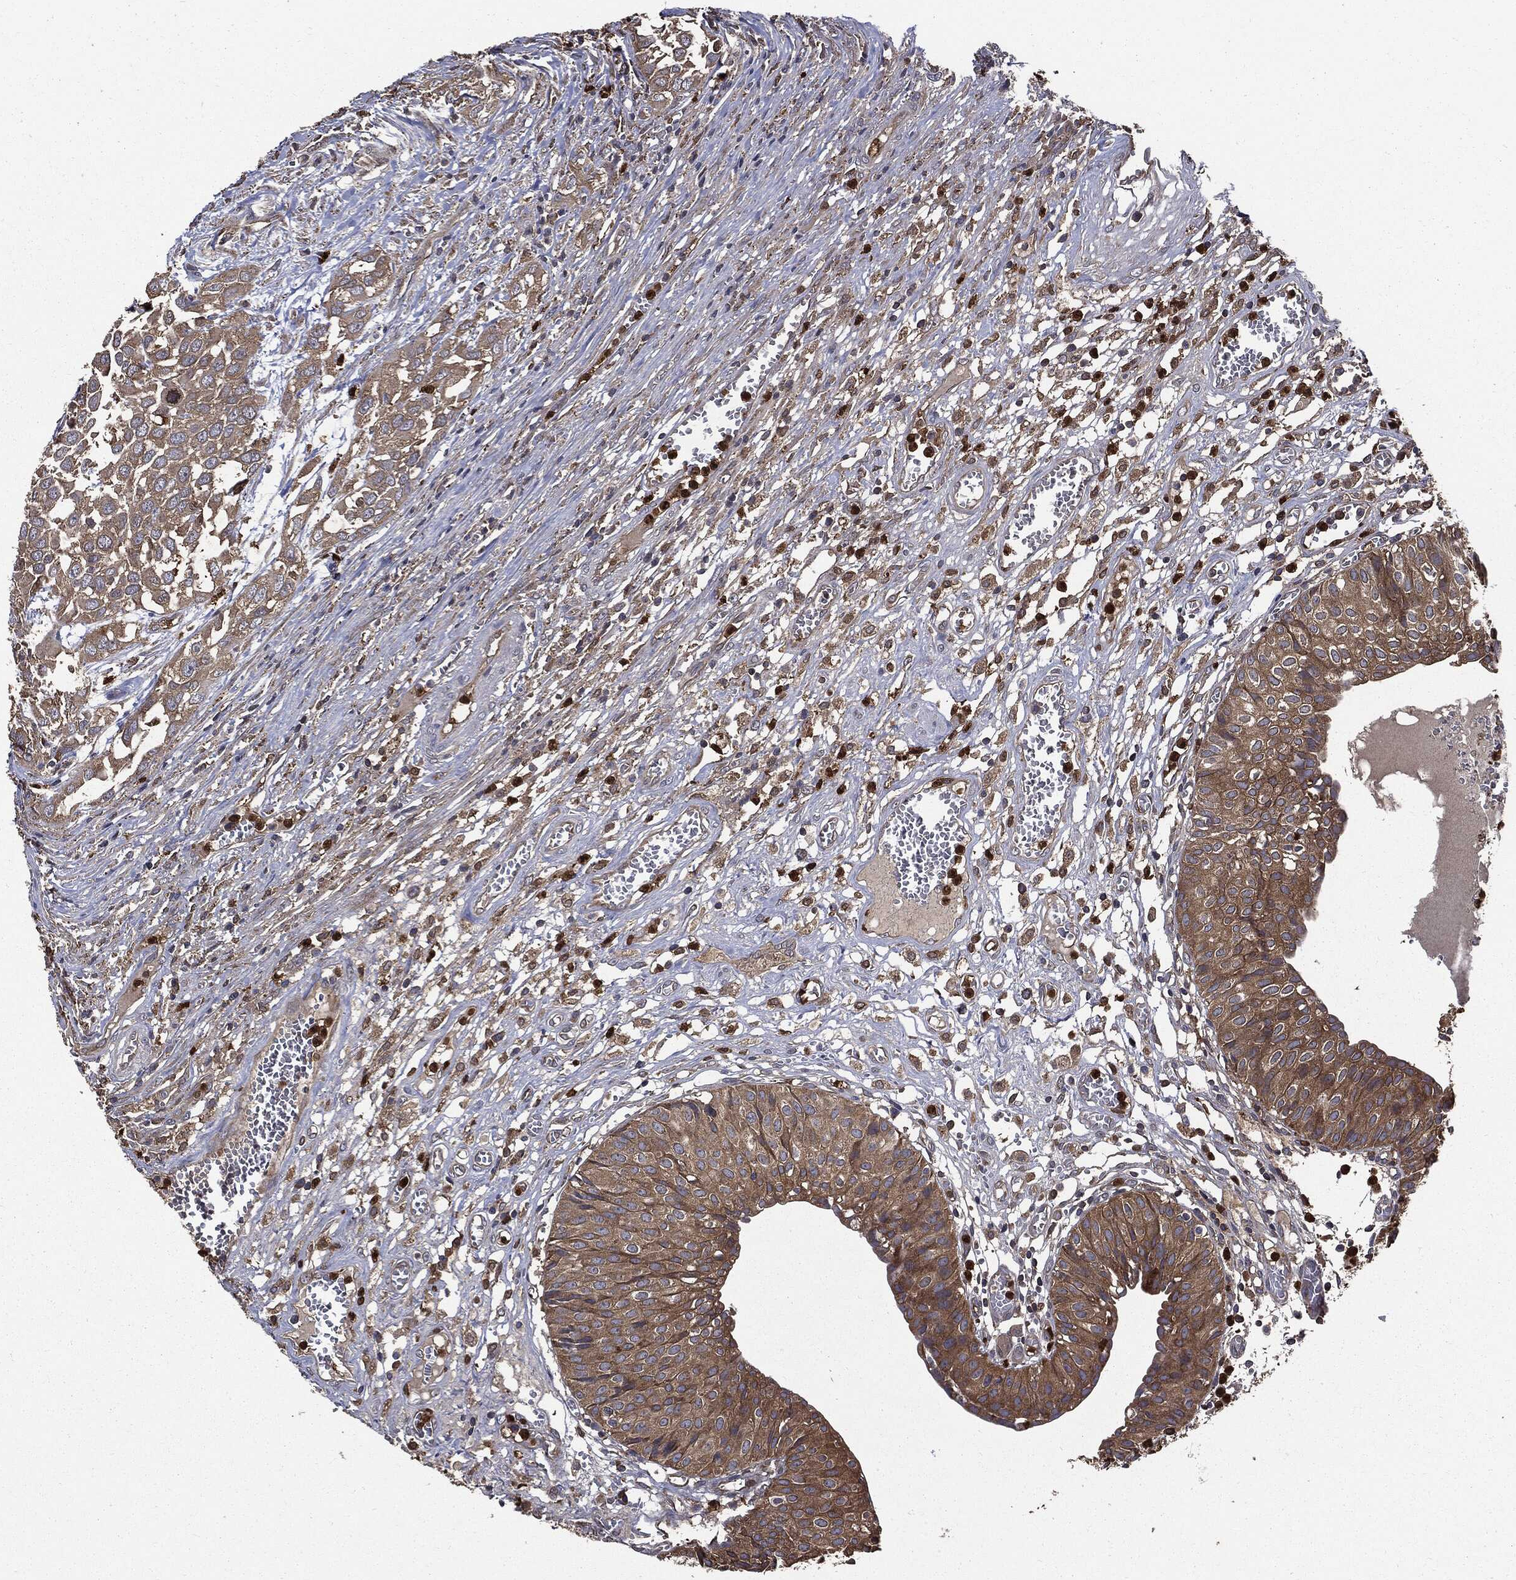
{"staining": {"intensity": "strong", "quantity": "25%-75%", "location": "cytoplasmic/membranous"}, "tissue": "urinary bladder", "cell_type": "Urothelial cells", "image_type": "normal", "snomed": [{"axis": "morphology", "description": "Normal tissue, NOS"}, {"axis": "morphology", "description": "Urothelial carcinoma, NOS"}, {"axis": "morphology", "description": "Urothelial carcinoma, High grade"}, {"axis": "topography", "description": "Urinary bladder"}], "caption": "Immunohistochemical staining of normal human urinary bladder displays strong cytoplasmic/membranous protein expression in about 25%-75% of urothelial cells.", "gene": "PDCD6IP", "patient": {"sex": "male", "age": 57}}